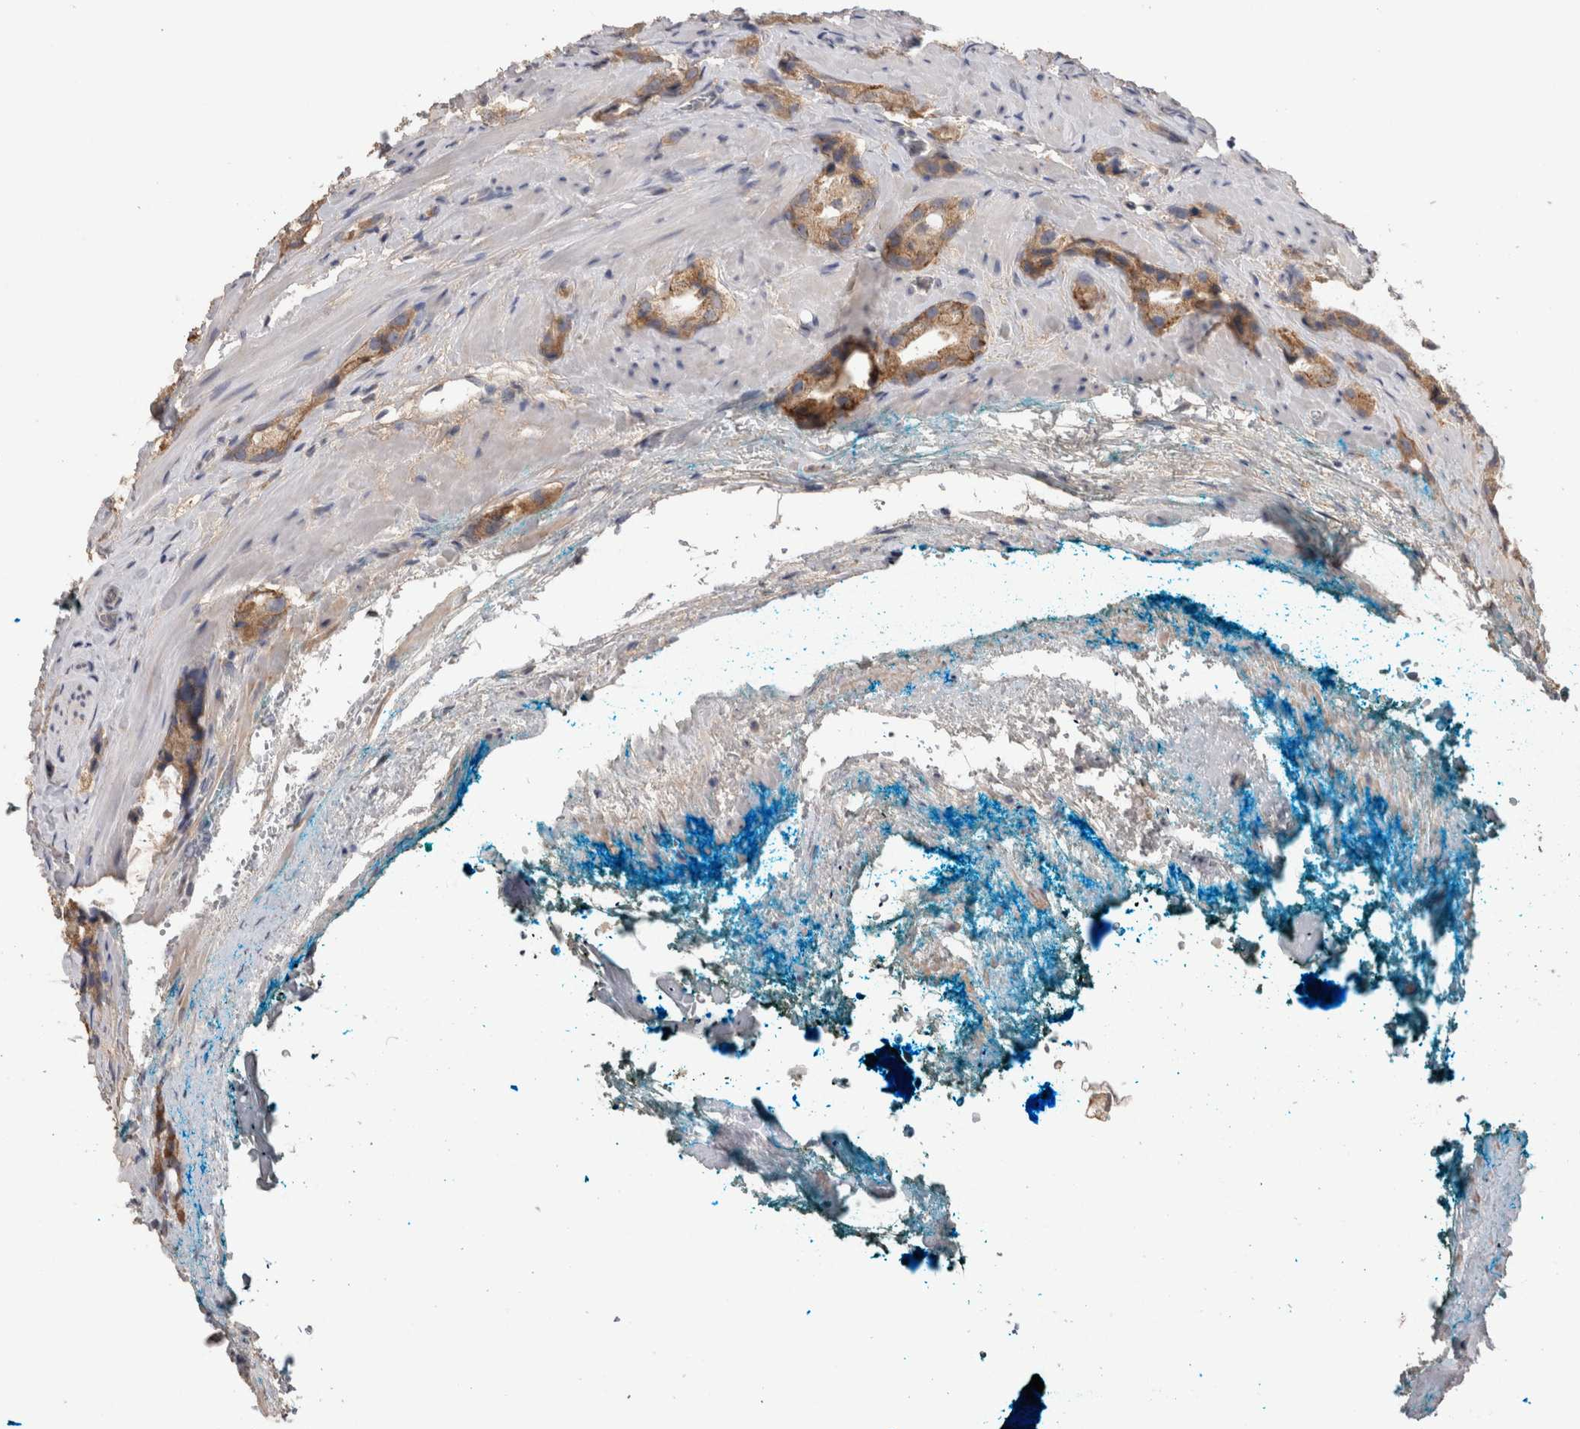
{"staining": {"intensity": "moderate", "quantity": ">75%", "location": "cytoplasmic/membranous"}, "tissue": "prostate cancer", "cell_type": "Tumor cells", "image_type": "cancer", "snomed": [{"axis": "morphology", "description": "Adenocarcinoma, High grade"}, {"axis": "topography", "description": "Prostate"}], "caption": "Immunohistochemical staining of human adenocarcinoma (high-grade) (prostate) shows medium levels of moderate cytoplasmic/membranous staining in approximately >75% of tumor cells.", "gene": "PPP3CC", "patient": {"sex": "male", "age": 63}}